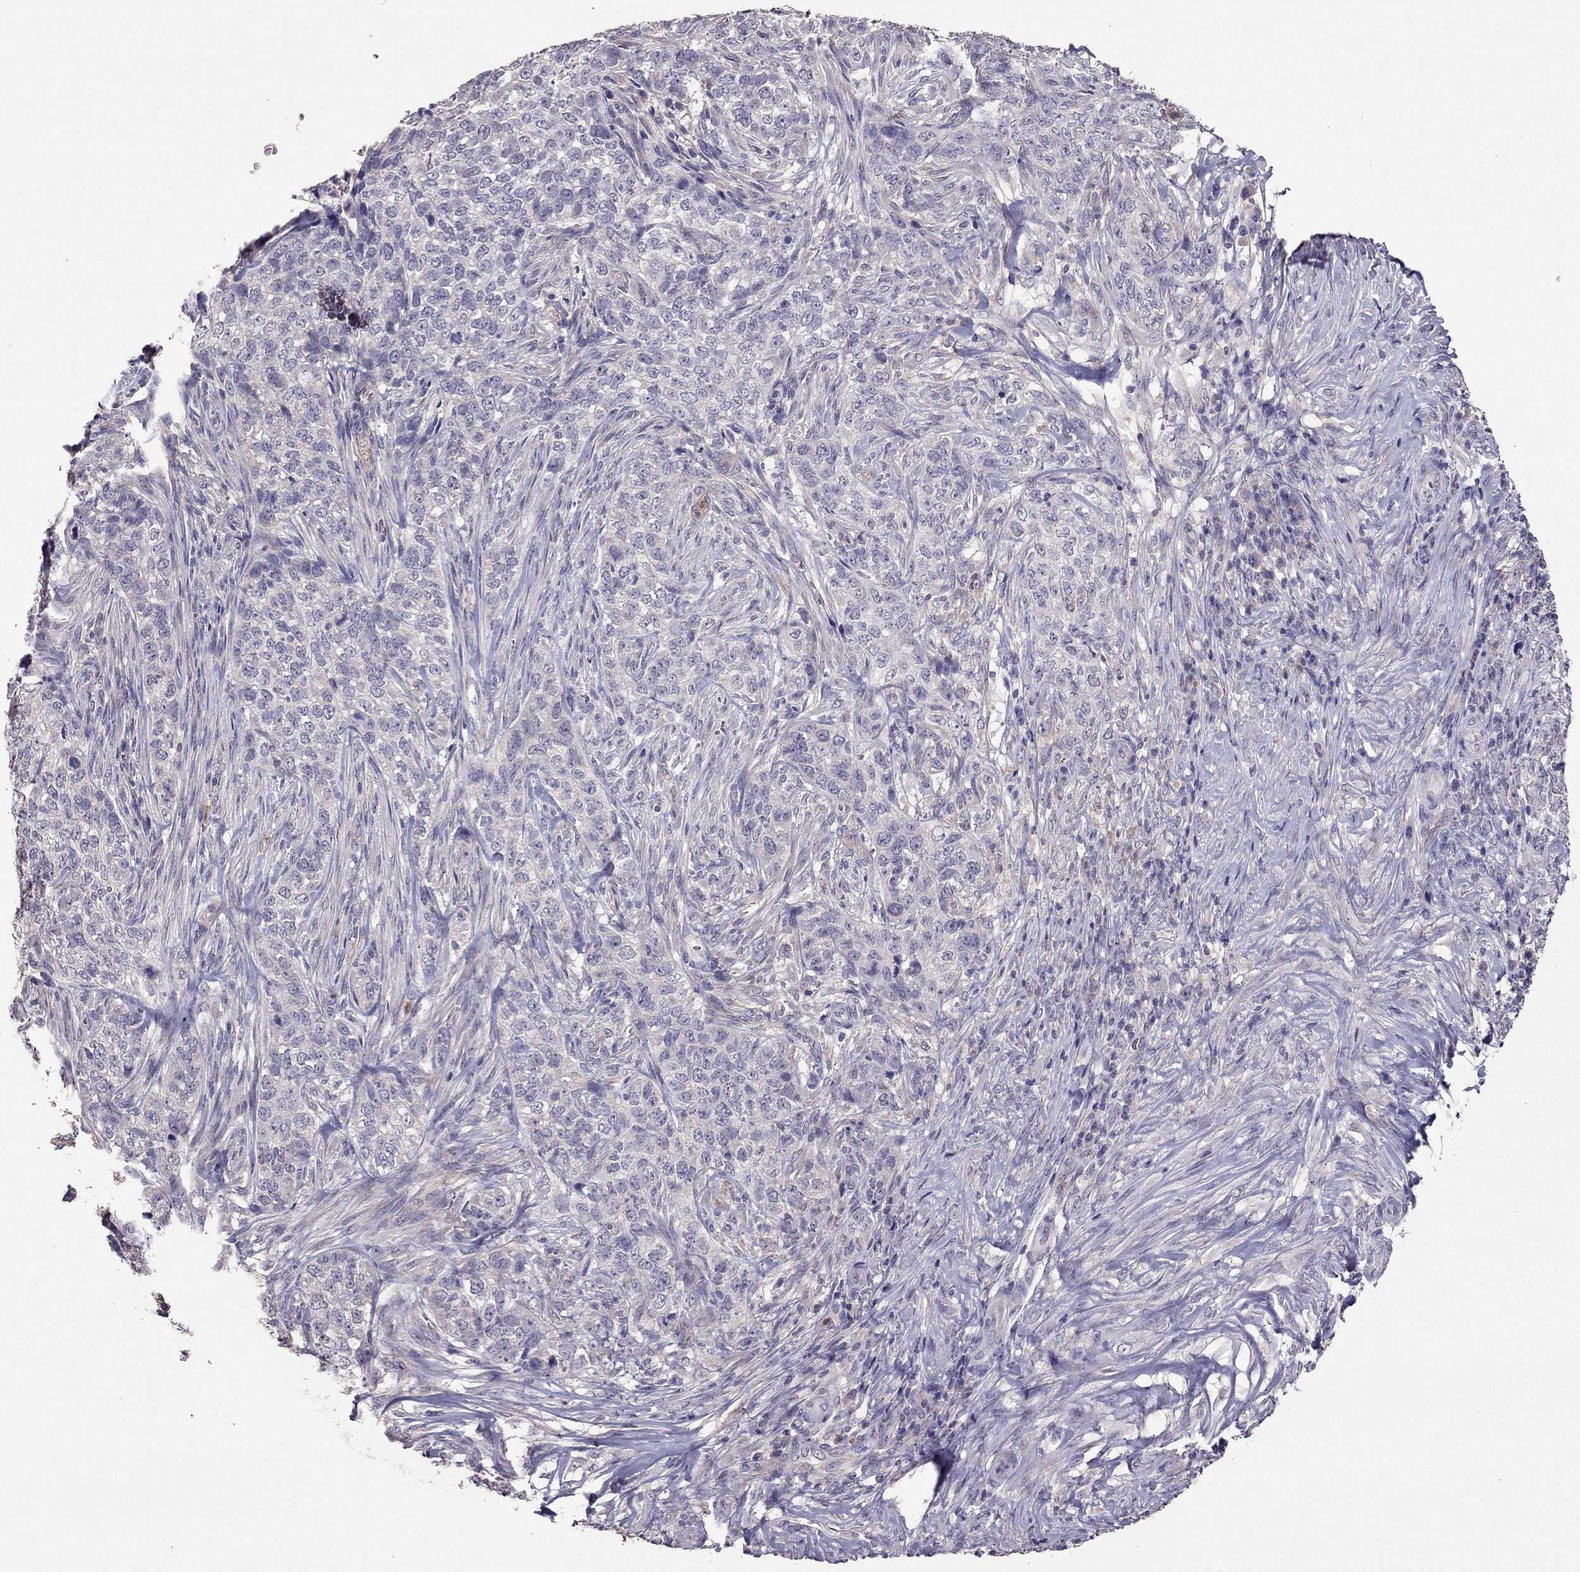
{"staining": {"intensity": "negative", "quantity": "none", "location": "none"}, "tissue": "skin cancer", "cell_type": "Tumor cells", "image_type": "cancer", "snomed": [{"axis": "morphology", "description": "Basal cell carcinoma"}, {"axis": "topography", "description": "Skin"}], "caption": "A high-resolution image shows IHC staining of skin basal cell carcinoma, which shows no significant expression in tumor cells.", "gene": "RFLNB", "patient": {"sex": "female", "age": 69}}